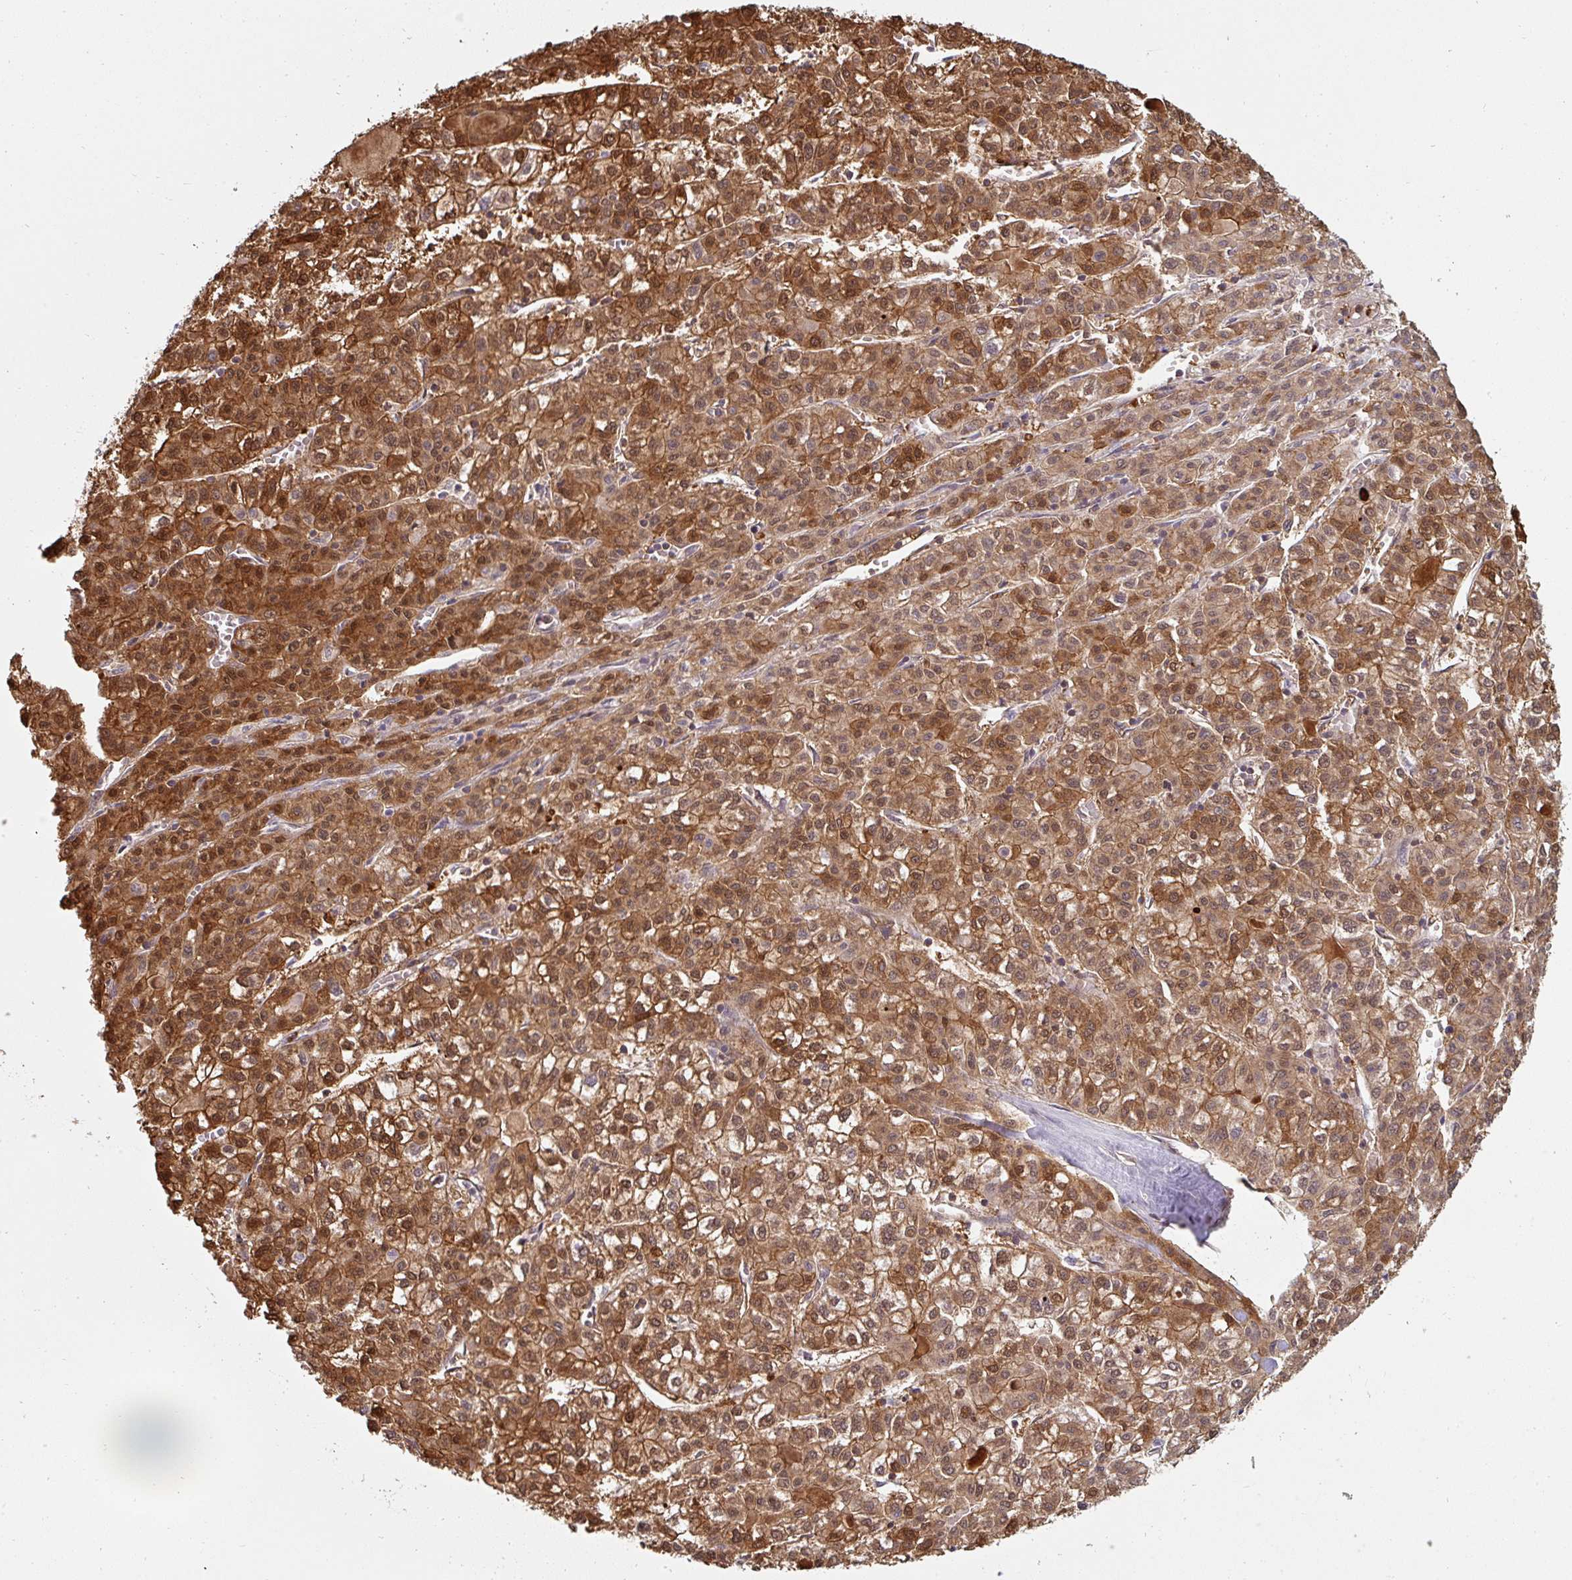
{"staining": {"intensity": "moderate", "quantity": ">75%", "location": "cytoplasmic/membranous,nuclear"}, "tissue": "liver cancer", "cell_type": "Tumor cells", "image_type": "cancer", "snomed": [{"axis": "morphology", "description": "Carcinoma, Hepatocellular, NOS"}, {"axis": "topography", "description": "Liver"}], "caption": "An IHC micrograph of neoplastic tissue is shown. Protein staining in brown shows moderate cytoplasmic/membranous and nuclear positivity in liver cancer (hepatocellular carcinoma) within tumor cells. The protein of interest is stained brown, and the nuclei are stained in blue (DAB IHC with brightfield microscopy, high magnification).", "gene": "ST13", "patient": {"sex": "female", "age": 43}}